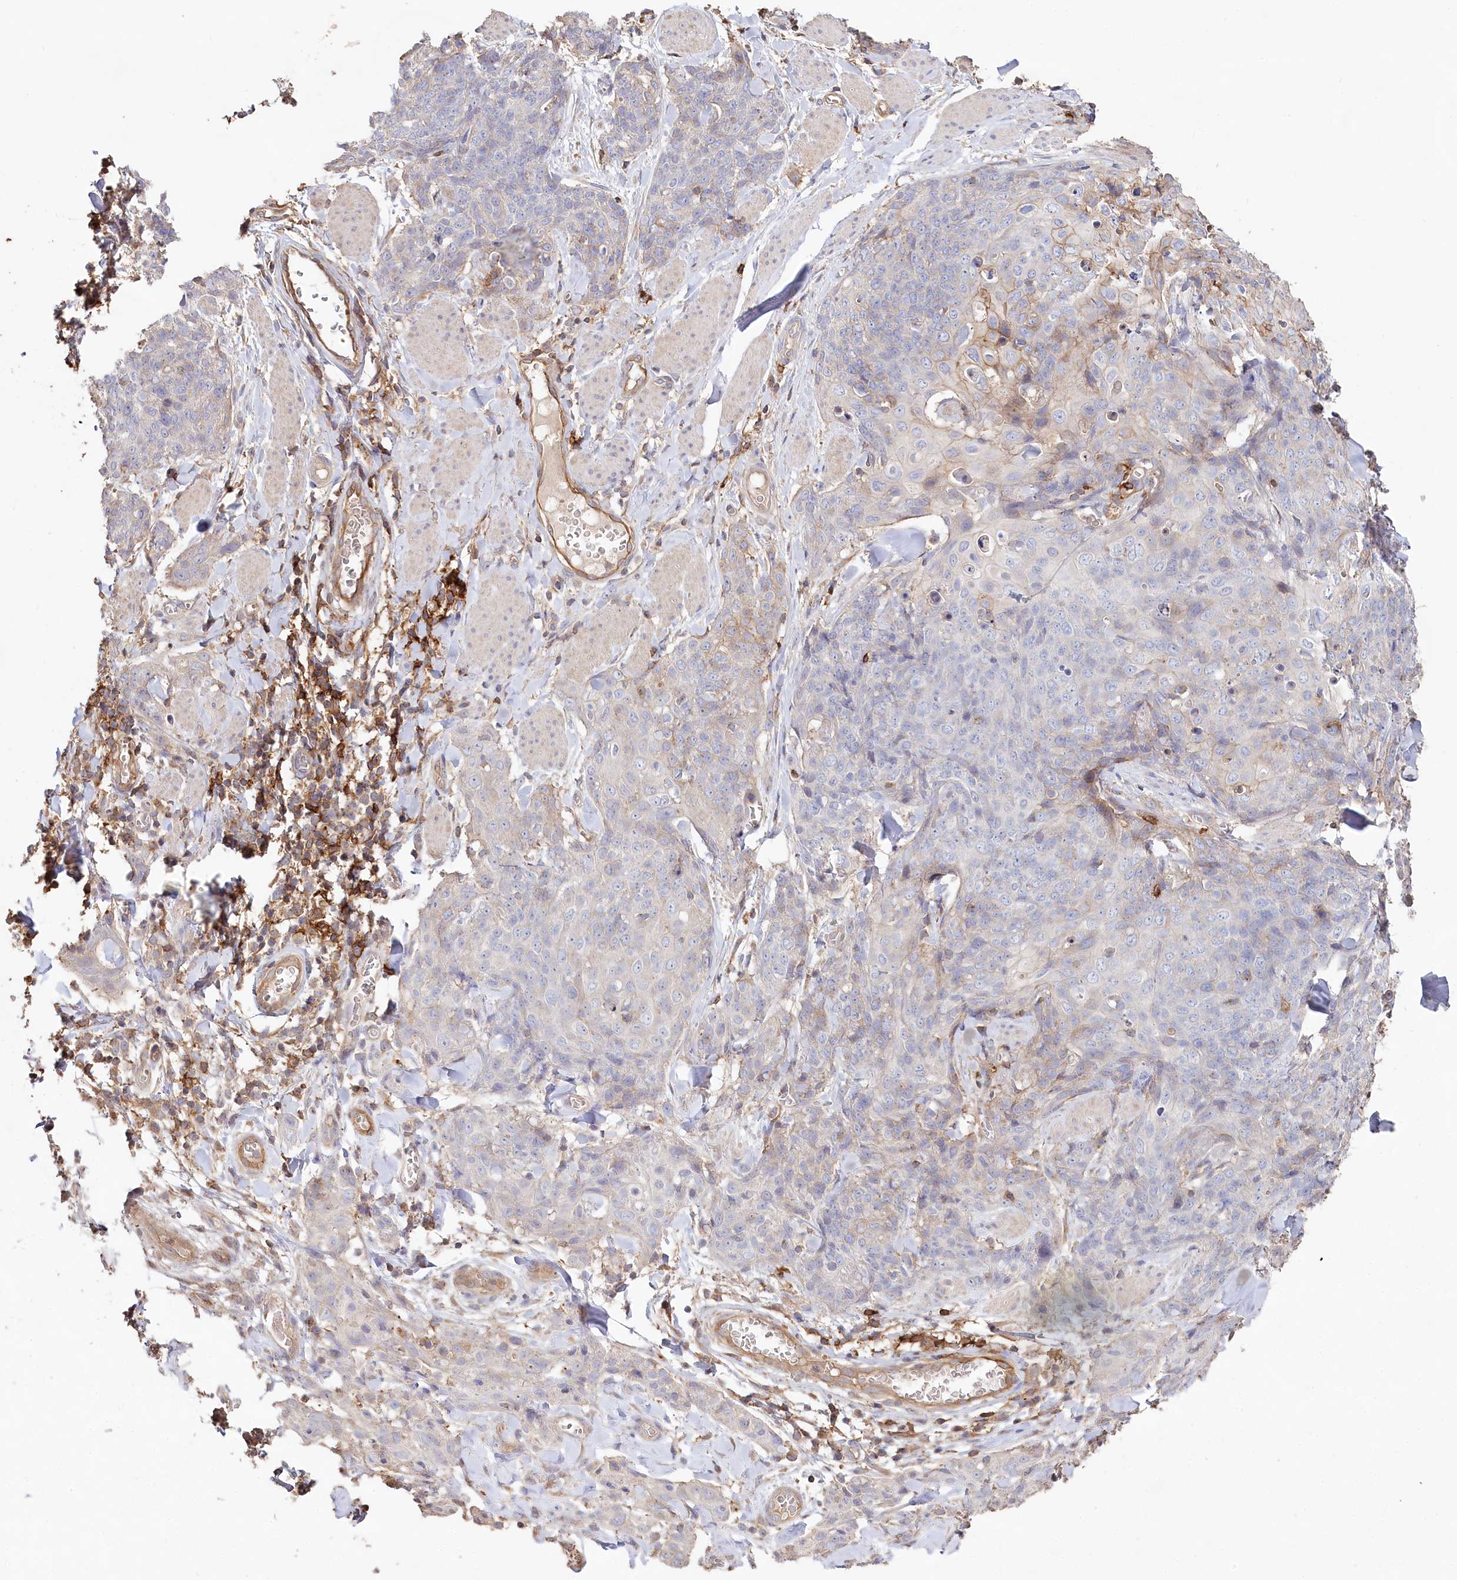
{"staining": {"intensity": "negative", "quantity": "none", "location": "none"}, "tissue": "skin cancer", "cell_type": "Tumor cells", "image_type": "cancer", "snomed": [{"axis": "morphology", "description": "Squamous cell carcinoma, NOS"}, {"axis": "topography", "description": "Skin"}, {"axis": "topography", "description": "Vulva"}], "caption": "Immunohistochemistry micrograph of skin cancer (squamous cell carcinoma) stained for a protein (brown), which reveals no expression in tumor cells.", "gene": "RBP5", "patient": {"sex": "female", "age": 85}}